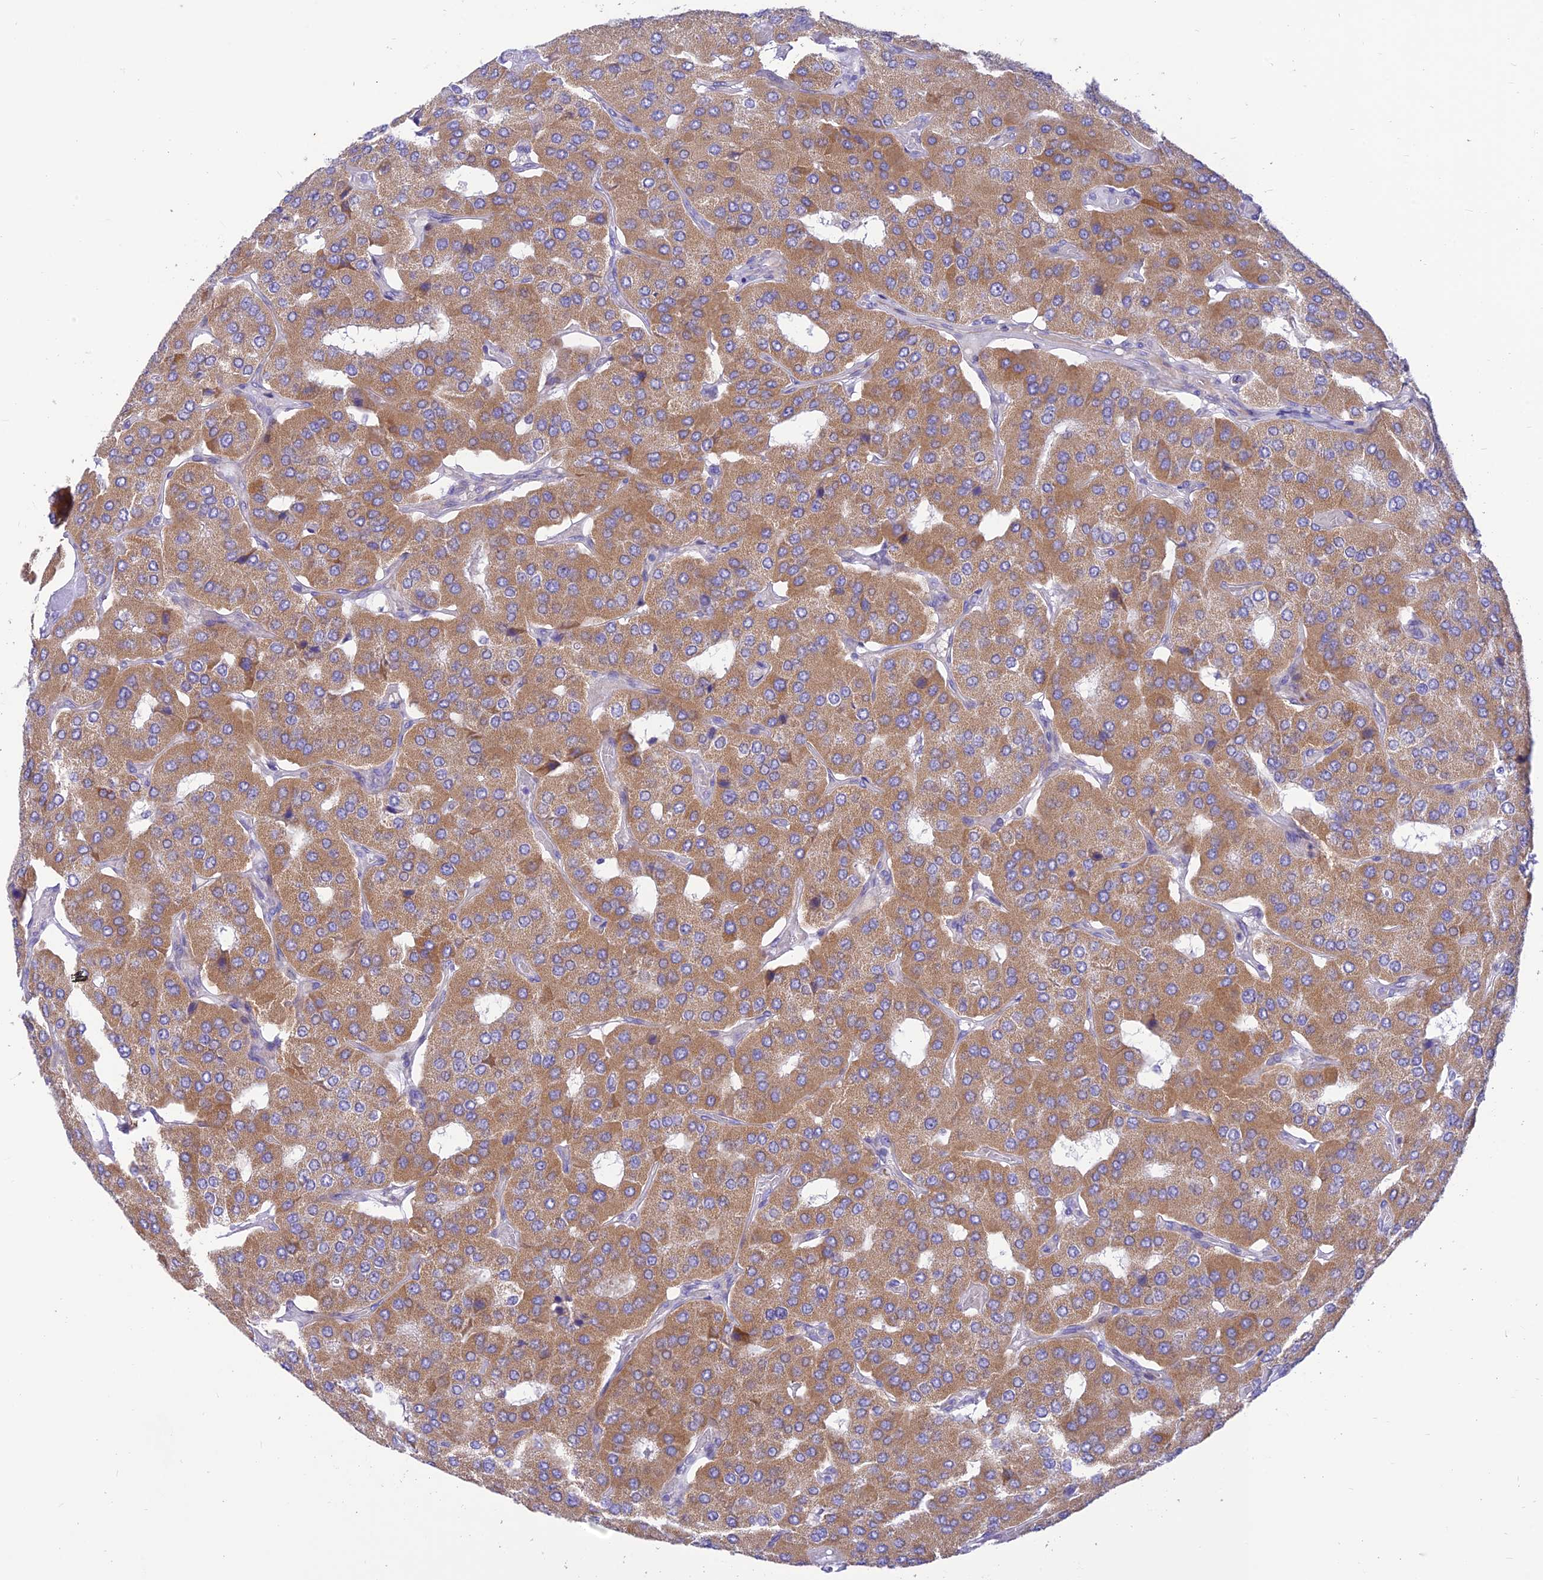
{"staining": {"intensity": "moderate", "quantity": ">75%", "location": "cytoplasmic/membranous"}, "tissue": "parathyroid gland", "cell_type": "Glandular cells", "image_type": "normal", "snomed": [{"axis": "morphology", "description": "Normal tissue, NOS"}, {"axis": "morphology", "description": "Adenoma, NOS"}, {"axis": "topography", "description": "Parathyroid gland"}], "caption": "The histopathology image displays immunohistochemical staining of normal parathyroid gland. There is moderate cytoplasmic/membranous positivity is seen in approximately >75% of glandular cells.", "gene": "FAM186B", "patient": {"sex": "female", "age": 86}}